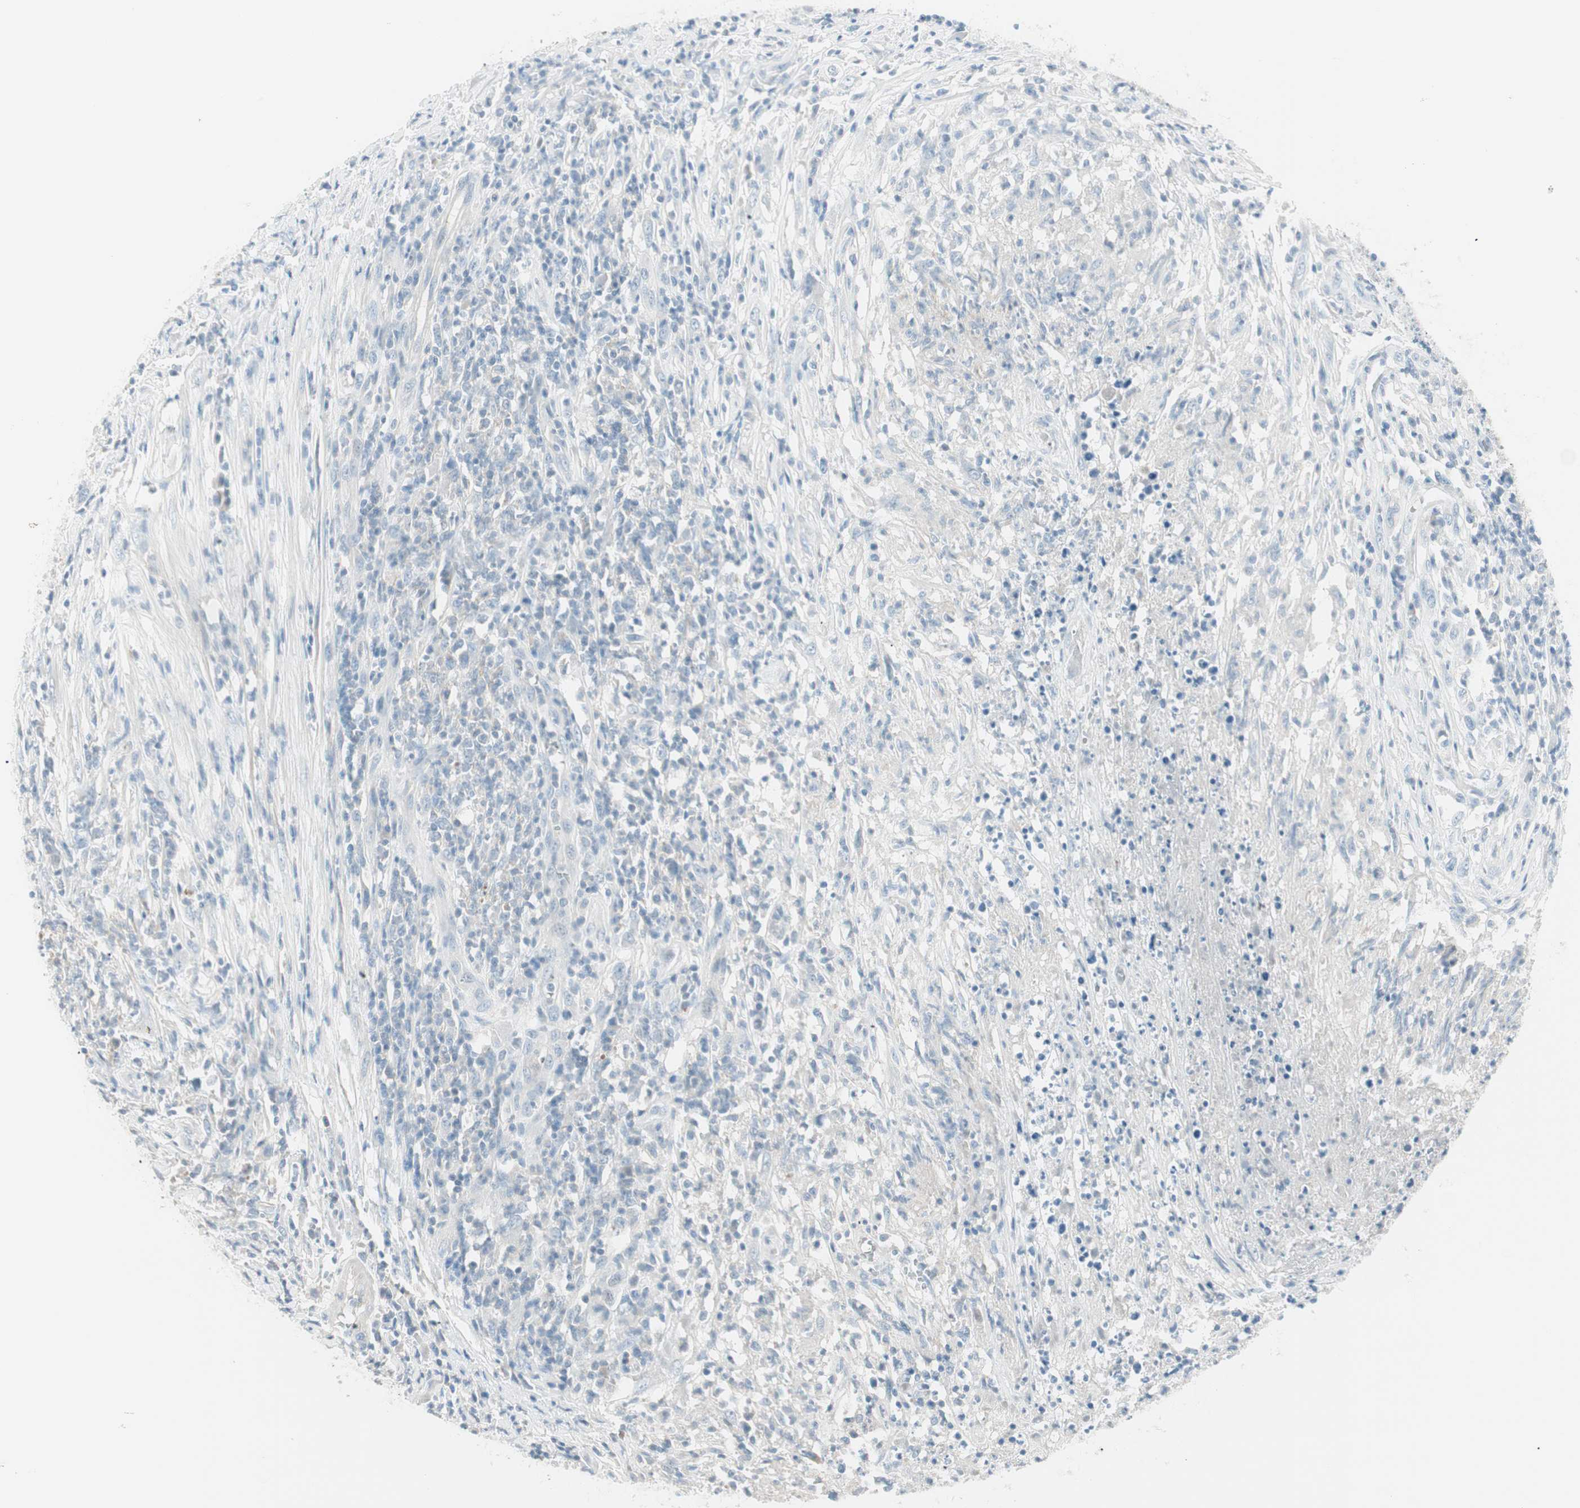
{"staining": {"intensity": "weak", "quantity": "25%-75%", "location": "cytoplasmic/membranous"}, "tissue": "lymphoma", "cell_type": "Tumor cells", "image_type": "cancer", "snomed": [{"axis": "morphology", "description": "Malignant lymphoma, non-Hodgkin's type, High grade"}, {"axis": "topography", "description": "Lymph node"}], "caption": "Immunohistochemical staining of human high-grade malignant lymphoma, non-Hodgkin's type shows low levels of weak cytoplasmic/membranous protein staining in about 25%-75% of tumor cells.", "gene": "ITLN2", "patient": {"sex": "female", "age": 84}}